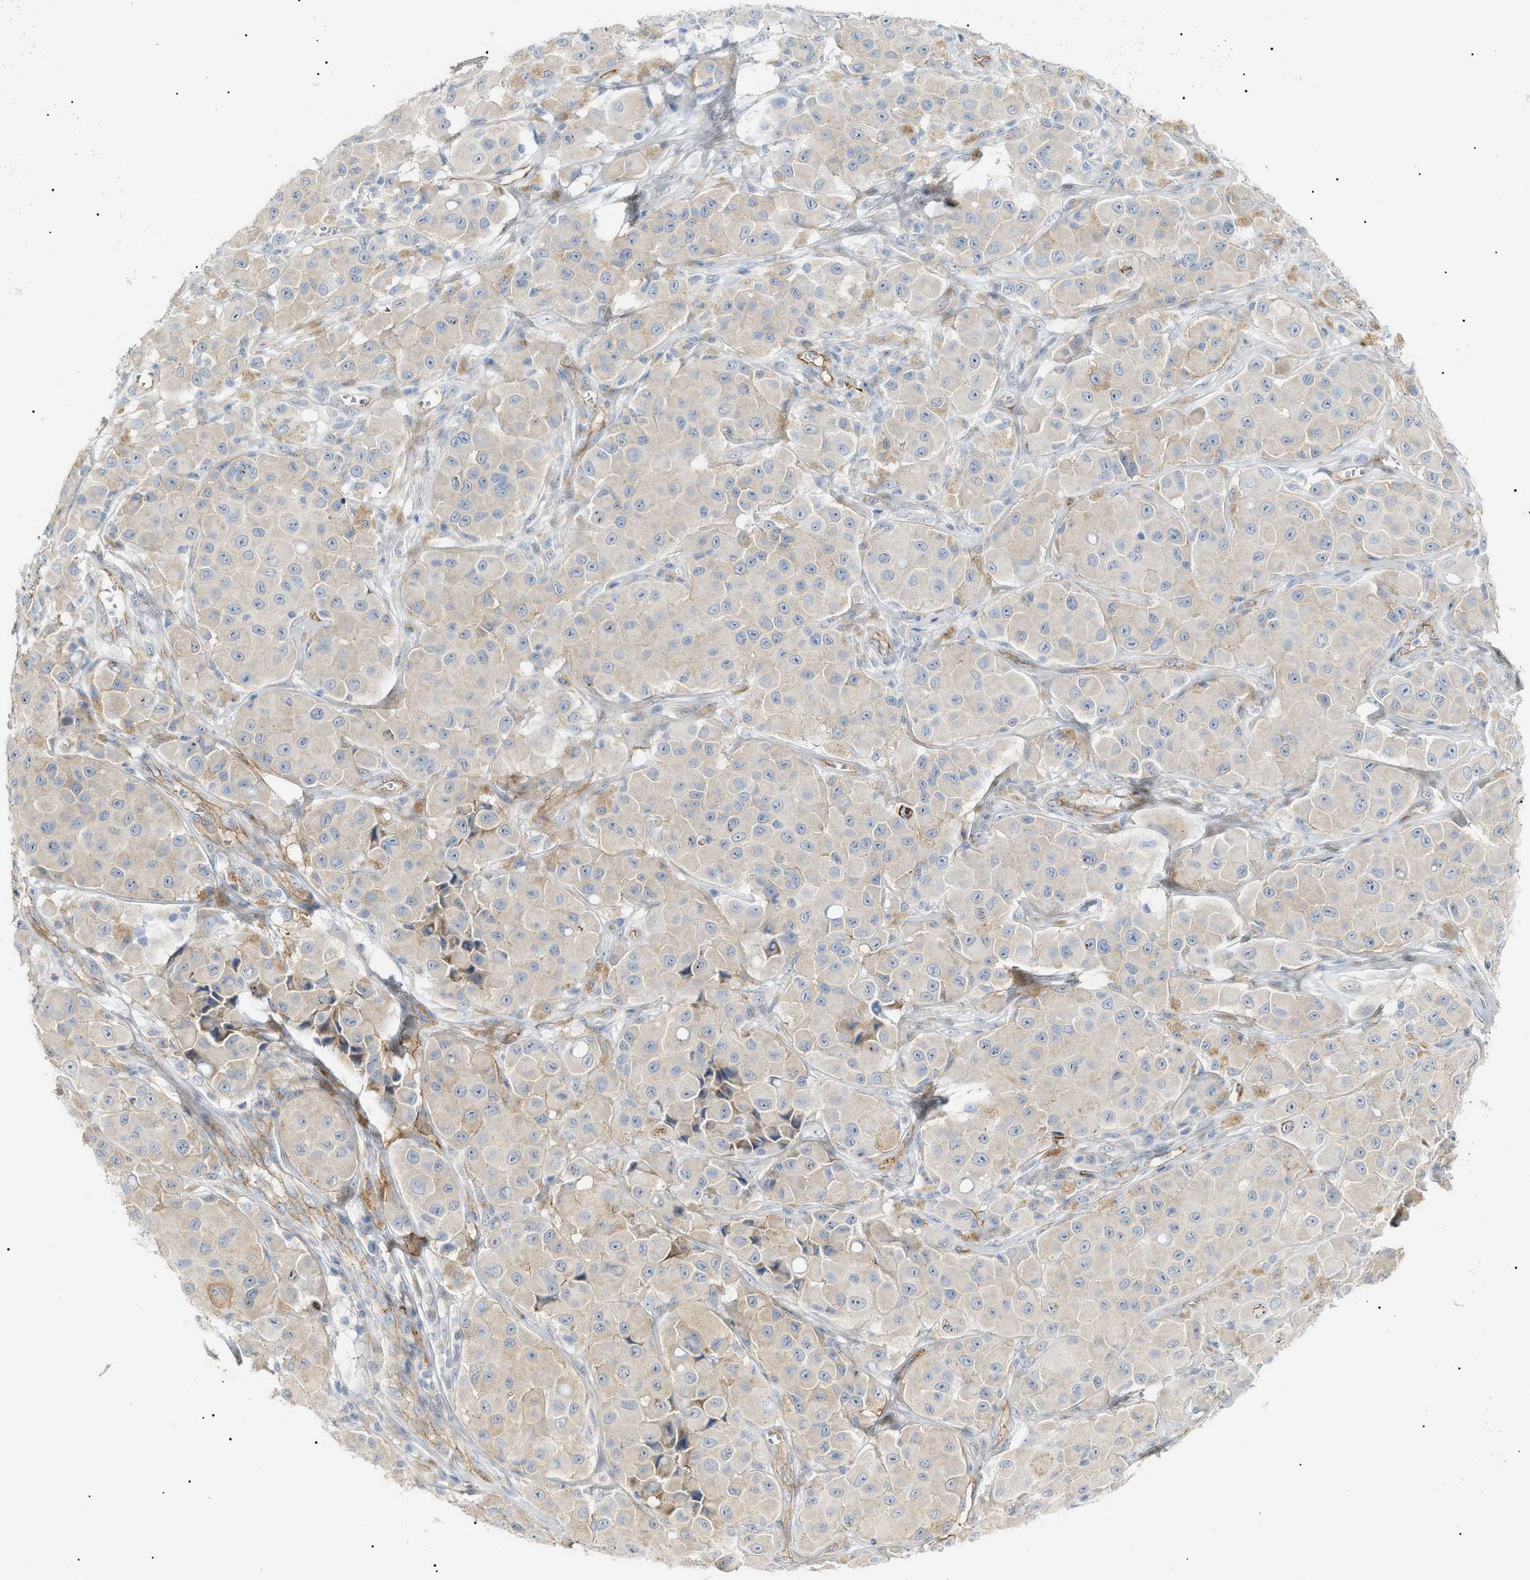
{"staining": {"intensity": "negative", "quantity": "none", "location": "none"}, "tissue": "melanoma", "cell_type": "Tumor cells", "image_type": "cancer", "snomed": [{"axis": "morphology", "description": "Malignant melanoma, NOS"}, {"axis": "topography", "description": "Skin"}], "caption": "Immunohistochemistry image of neoplastic tissue: malignant melanoma stained with DAB exhibits no significant protein expression in tumor cells. (DAB IHC, high magnification).", "gene": "ZFHX2", "patient": {"sex": "male", "age": 84}}